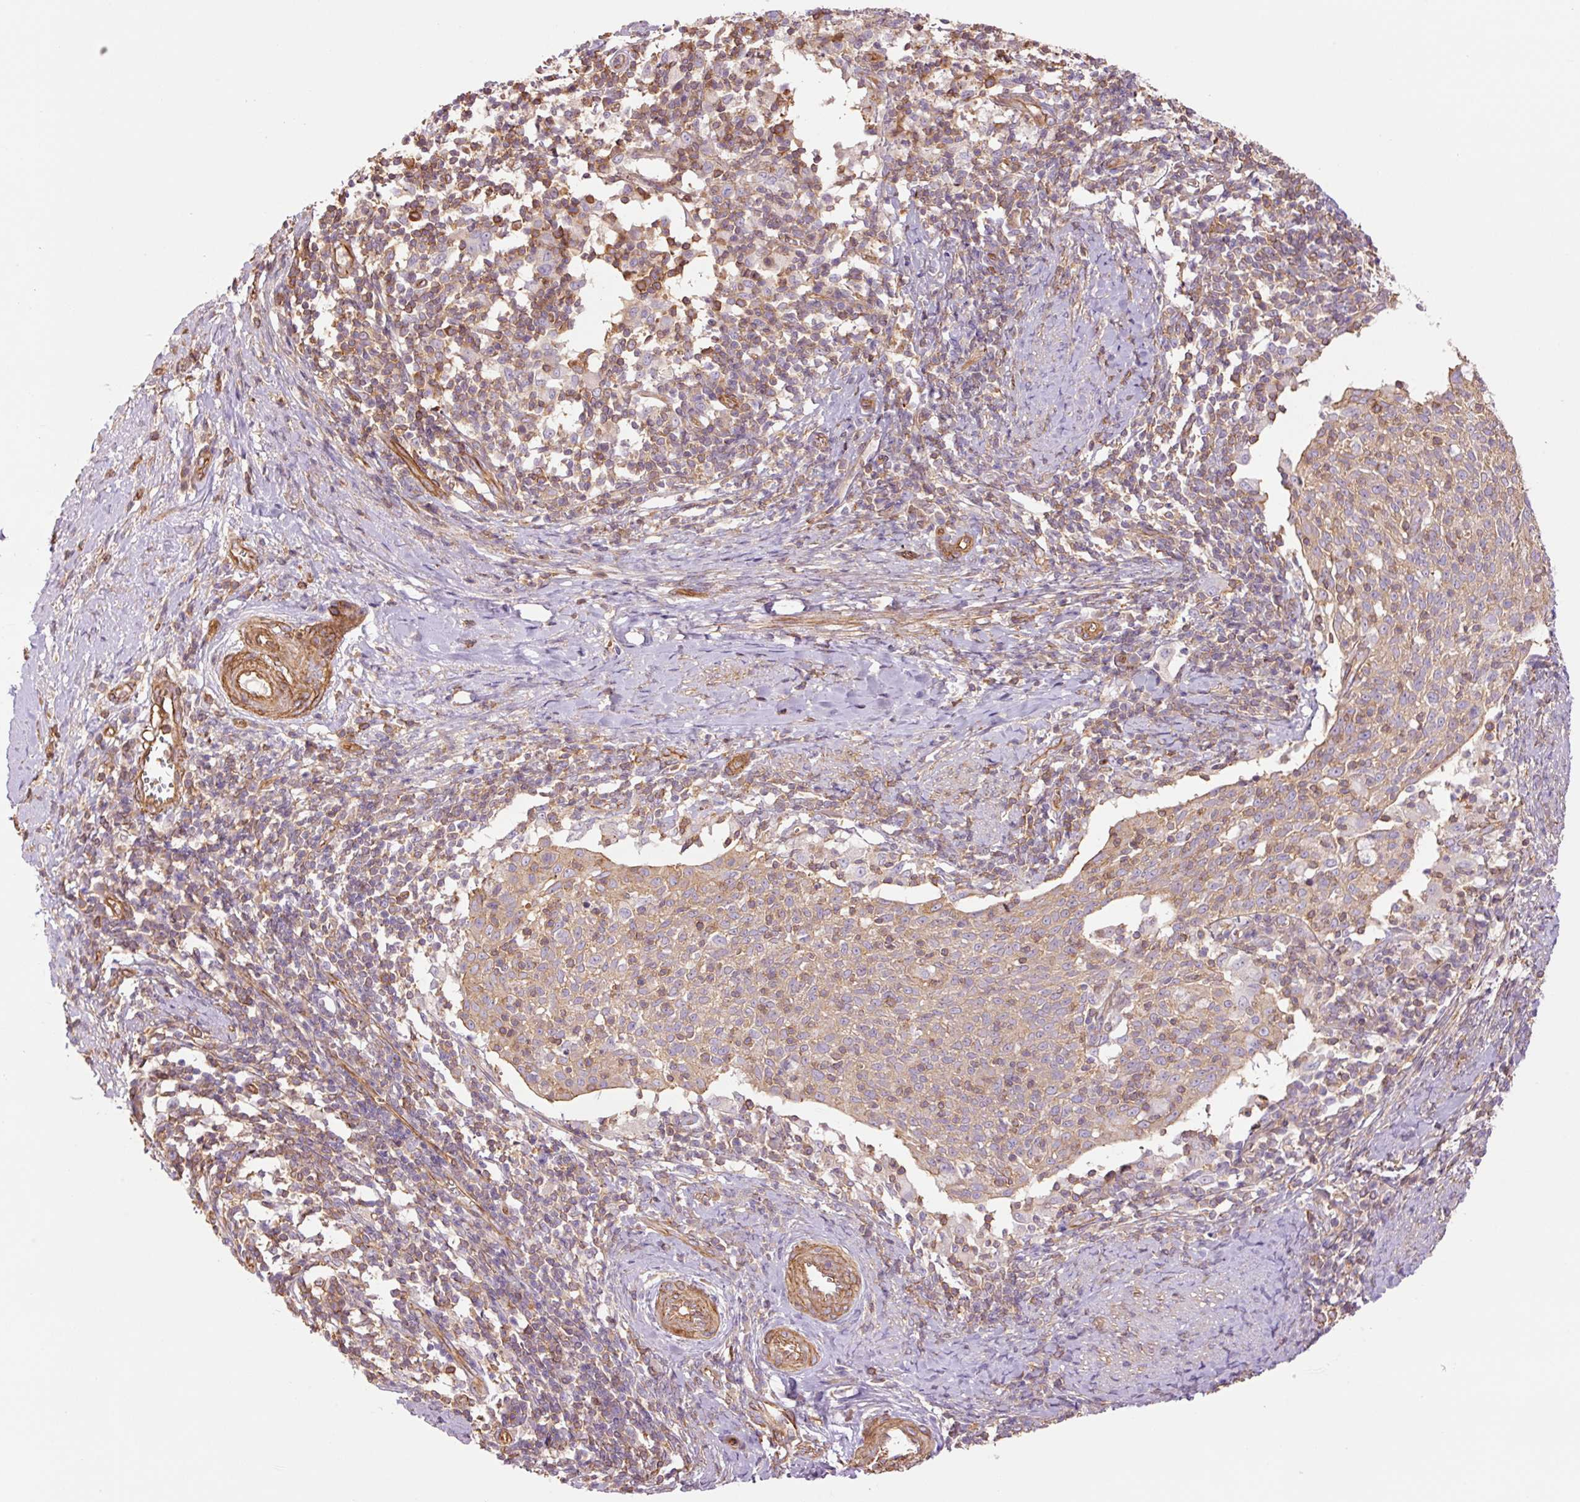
{"staining": {"intensity": "weak", "quantity": "25%-75%", "location": "cytoplasmic/membranous"}, "tissue": "cervical cancer", "cell_type": "Tumor cells", "image_type": "cancer", "snomed": [{"axis": "morphology", "description": "Squamous cell carcinoma, NOS"}, {"axis": "topography", "description": "Cervix"}], "caption": "The histopathology image displays staining of cervical cancer (squamous cell carcinoma), revealing weak cytoplasmic/membranous protein expression (brown color) within tumor cells. (IHC, brightfield microscopy, high magnification).", "gene": "PPP1R1B", "patient": {"sex": "female", "age": 52}}